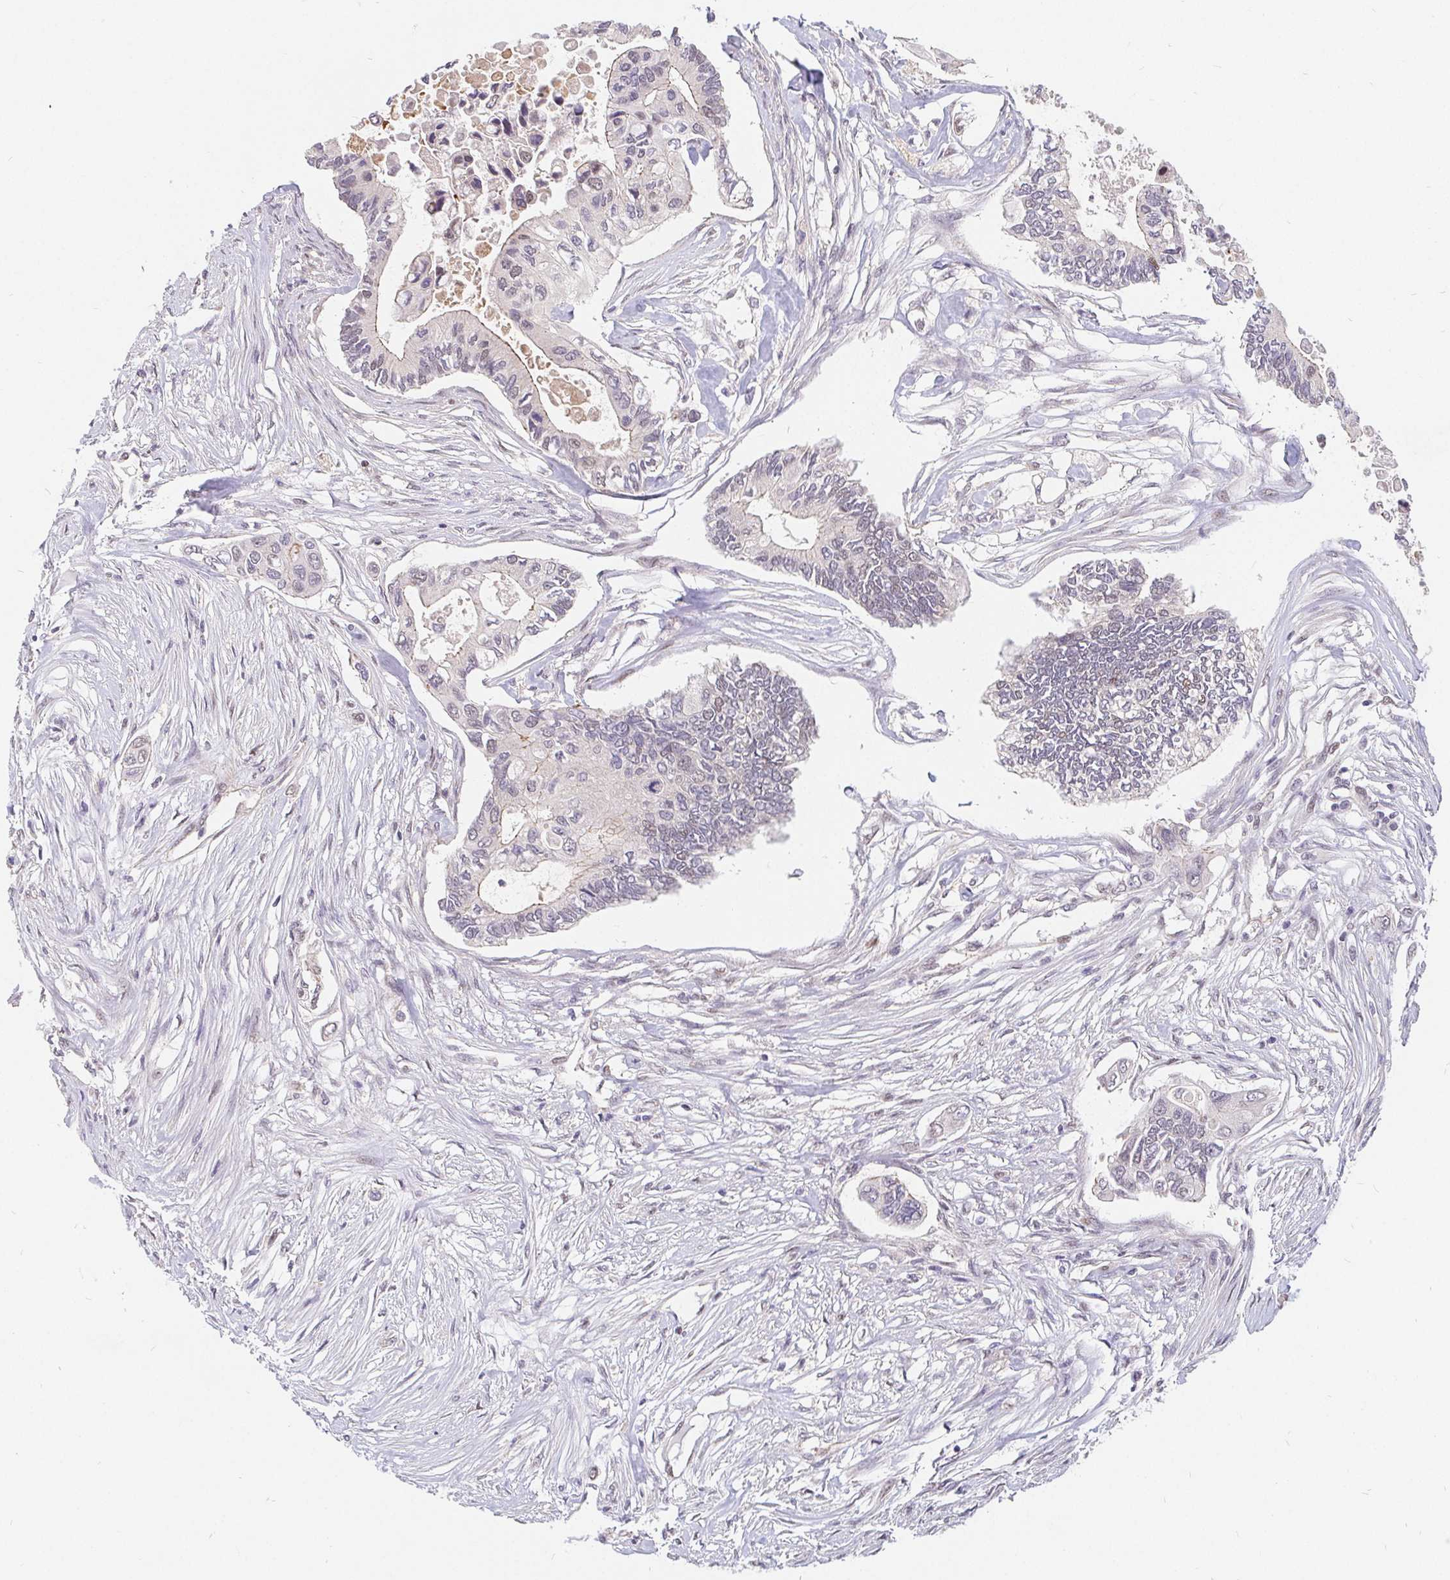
{"staining": {"intensity": "negative", "quantity": "none", "location": "none"}, "tissue": "pancreatic cancer", "cell_type": "Tumor cells", "image_type": "cancer", "snomed": [{"axis": "morphology", "description": "Adenocarcinoma, NOS"}, {"axis": "topography", "description": "Pancreas"}], "caption": "Micrograph shows no significant protein positivity in tumor cells of pancreatic cancer. (DAB immunohistochemistry (IHC) with hematoxylin counter stain).", "gene": "POU2F1", "patient": {"sex": "female", "age": 63}}